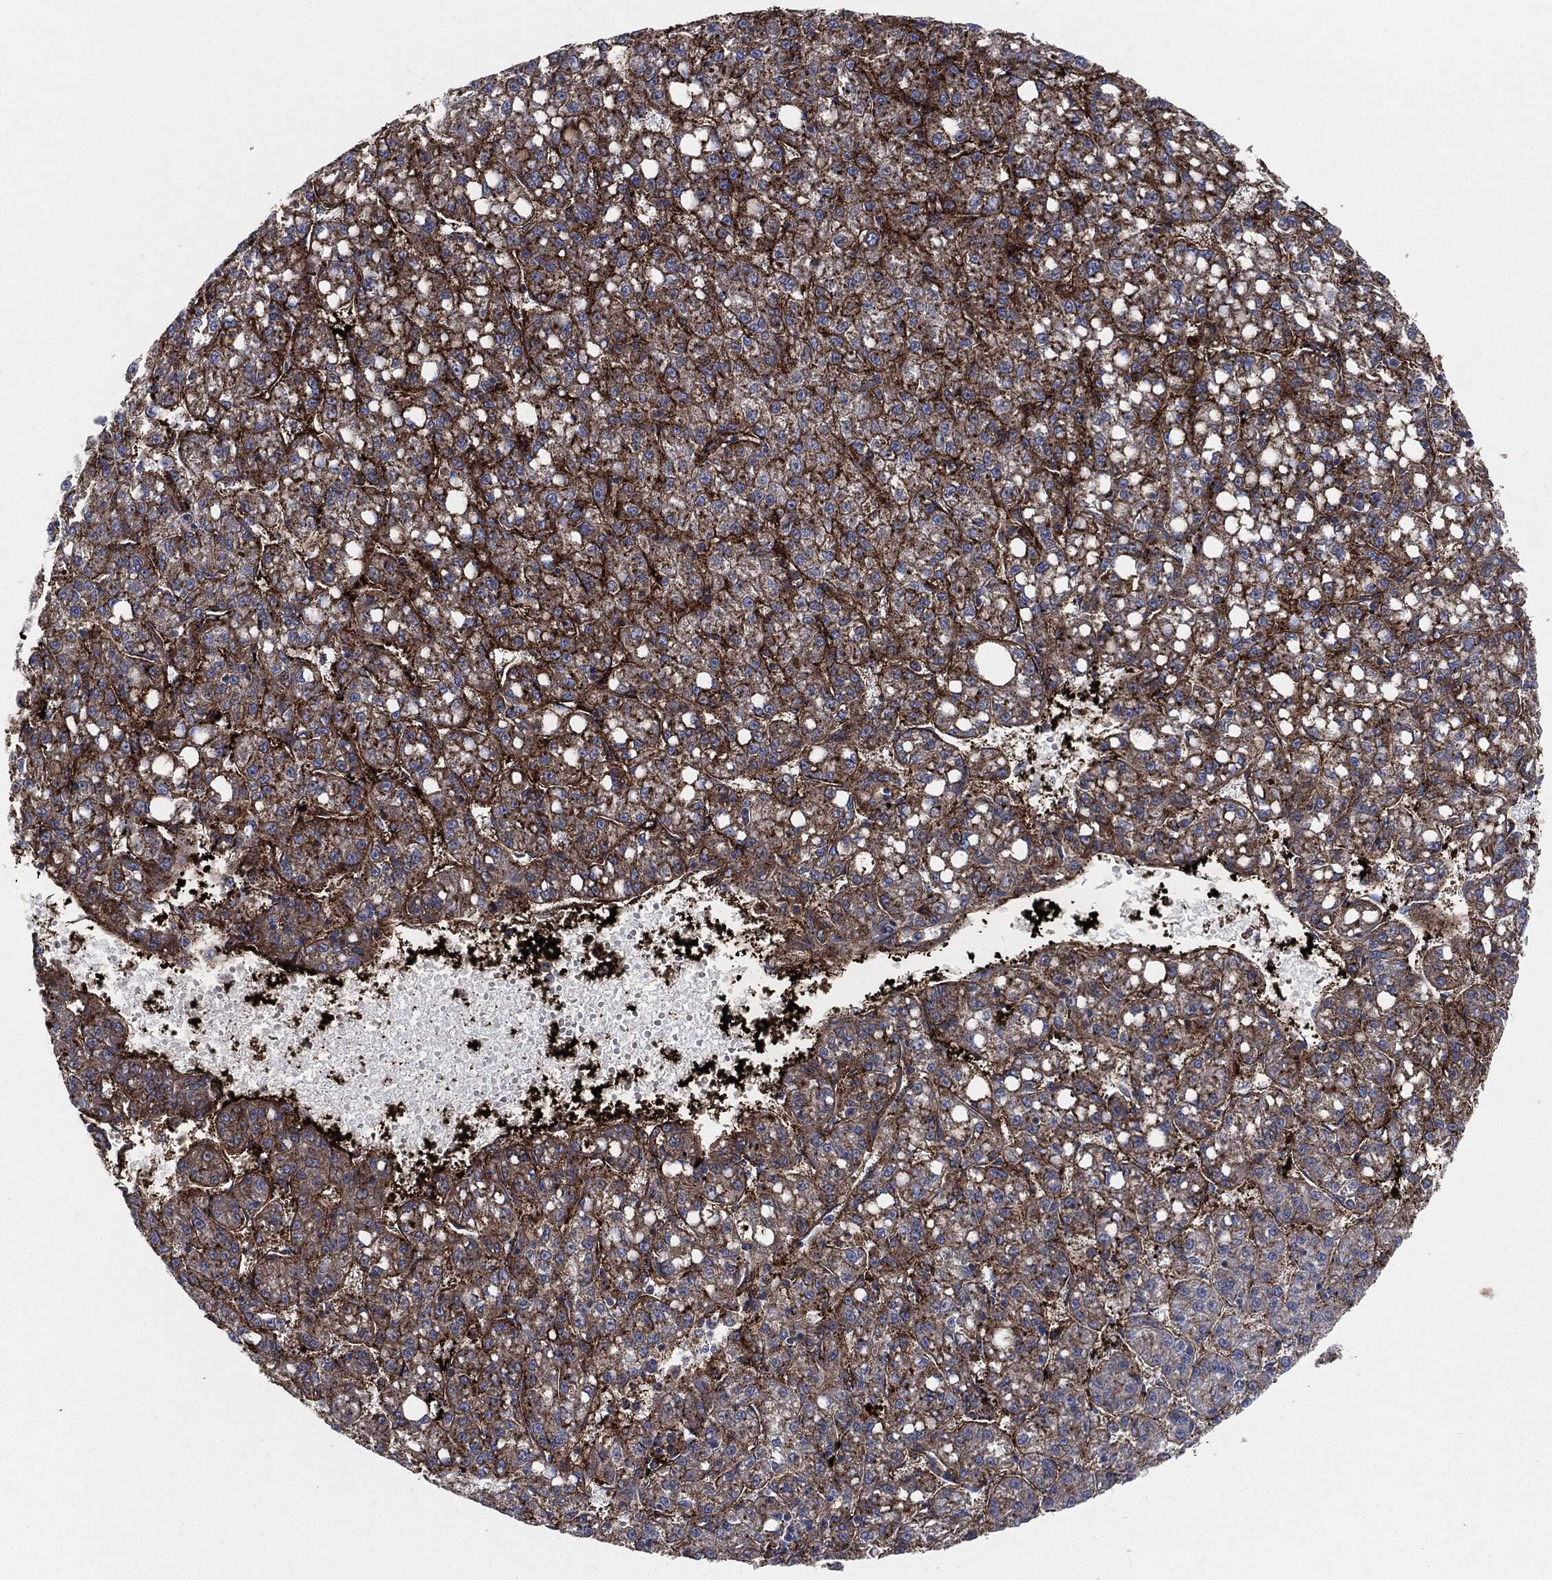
{"staining": {"intensity": "moderate", "quantity": "25%-75%", "location": "cytoplasmic/membranous"}, "tissue": "liver cancer", "cell_type": "Tumor cells", "image_type": "cancer", "snomed": [{"axis": "morphology", "description": "Carcinoma, Hepatocellular, NOS"}, {"axis": "topography", "description": "Liver"}], "caption": "Human liver hepatocellular carcinoma stained with a brown dye demonstrates moderate cytoplasmic/membranous positive expression in about 25%-75% of tumor cells.", "gene": "APOB", "patient": {"sex": "female", "age": 65}}